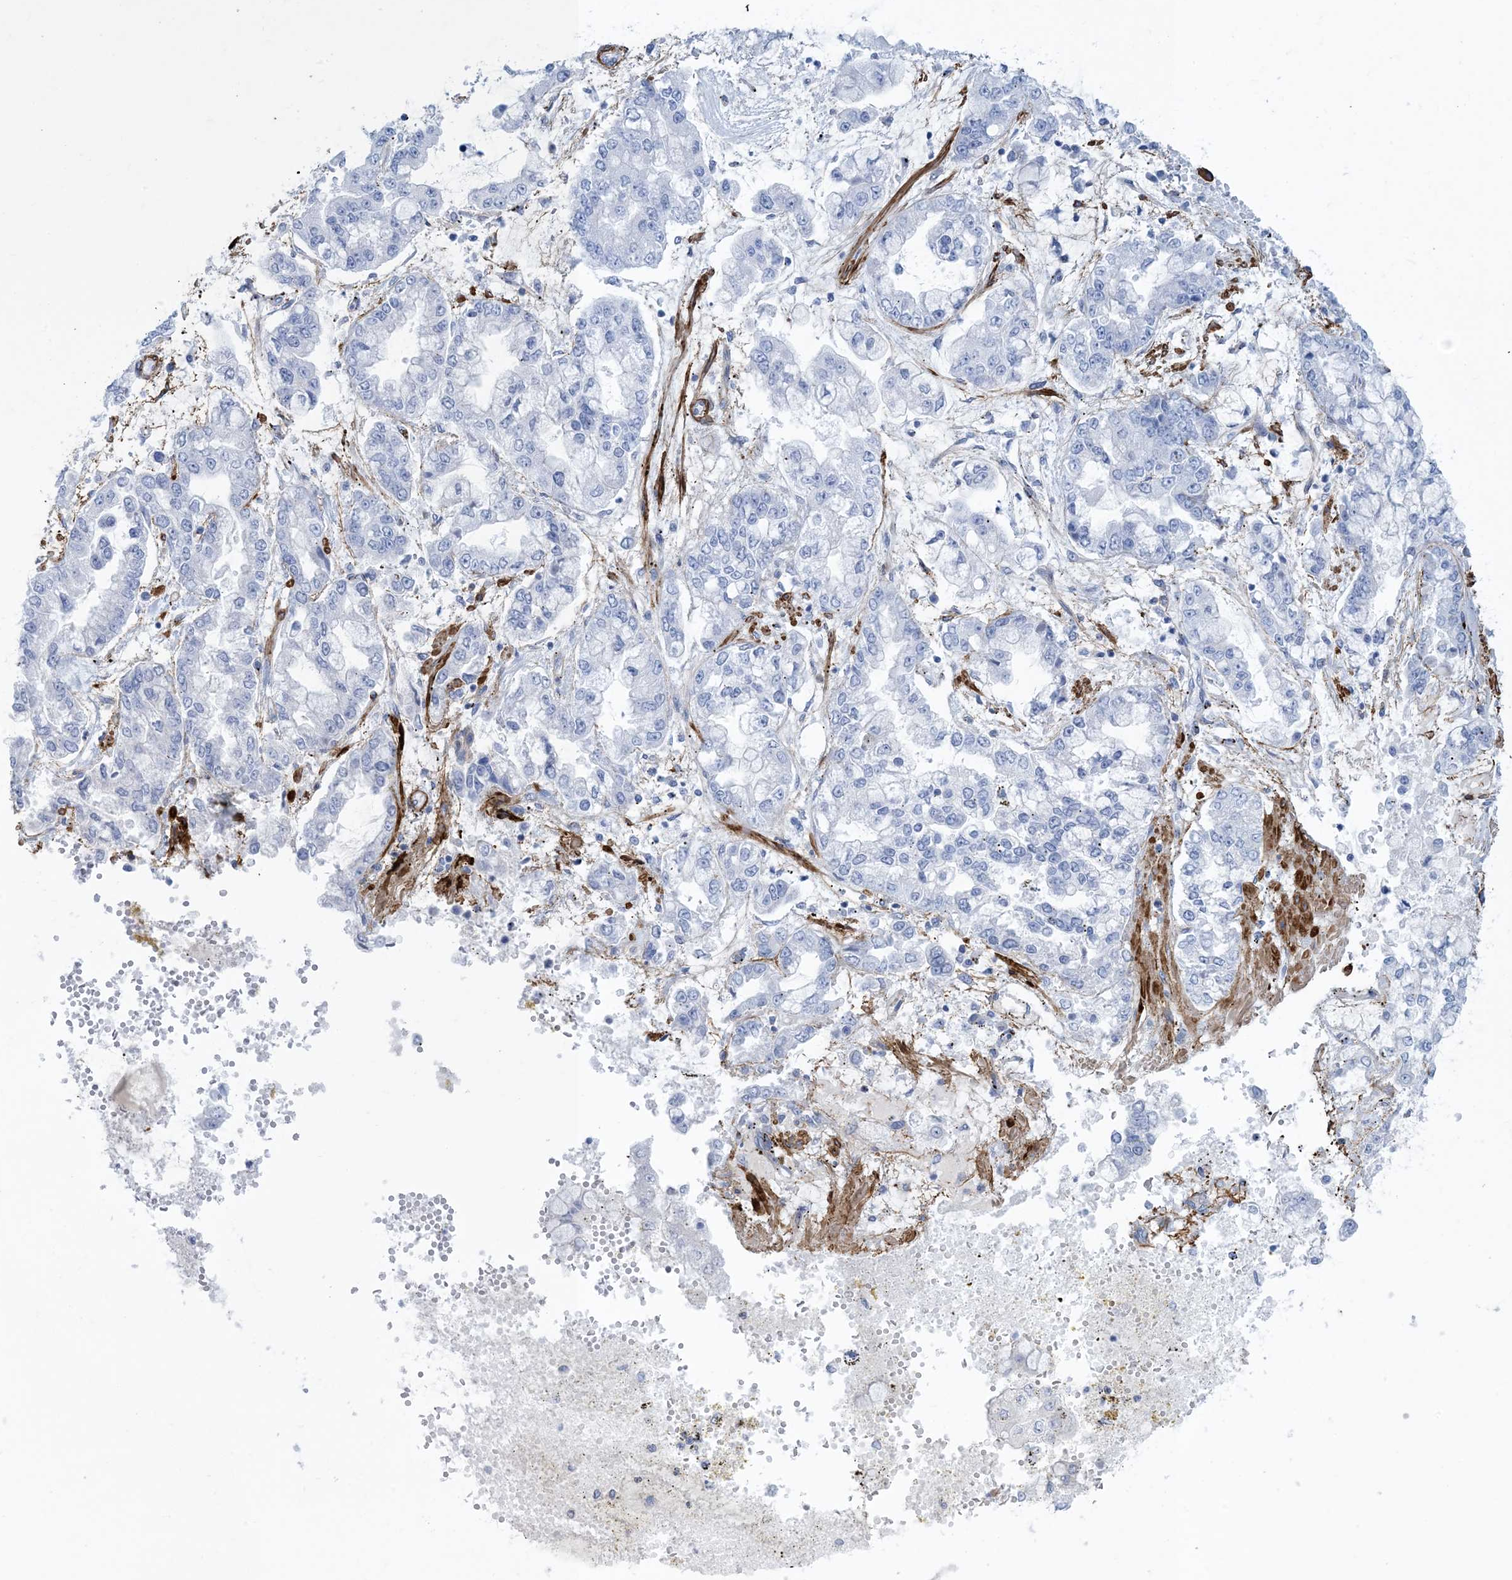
{"staining": {"intensity": "negative", "quantity": "none", "location": "none"}, "tissue": "stomach cancer", "cell_type": "Tumor cells", "image_type": "cancer", "snomed": [{"axis": "morphology", "description": "Normal tissue, NOS"}, {"axis": "morphology", "description": "Adenocarcinoma, NOS"}, {"axis": "topography", "description": "Stomach, upper"}, {"axis": "topography", "description": "Stomach"}], "caption": "This is a photomicrograph of immunohistochemistry staining of stomach cancer (adenocarcinoma), which shows no staining in tumor cells.", "gene": "SHANK1", "patient": {"sex": "male", "age": 76}}